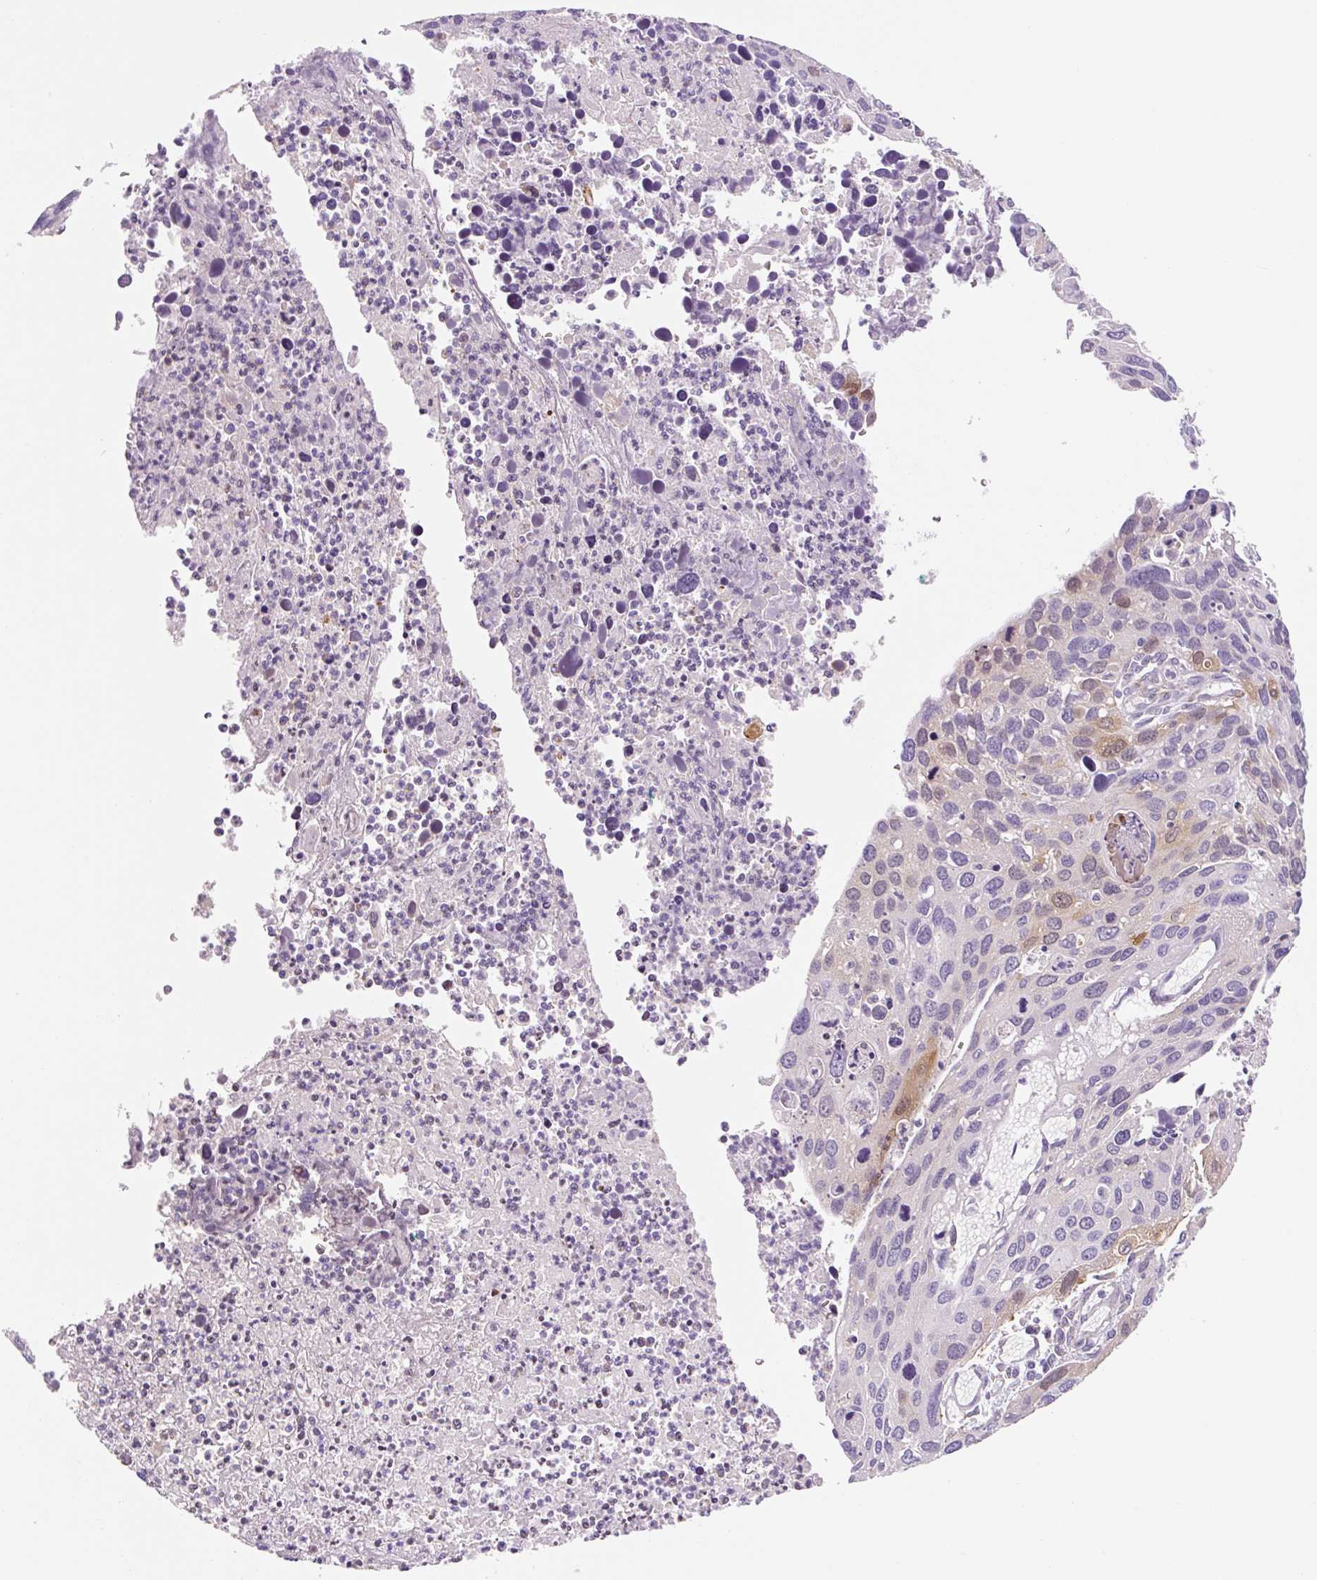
{"staining": {"intensity": "moderate", "quantity": "<25%", "location": "cytoplasmic/membranous"}, "tissue": "cervical cancer", "cell_type": "Tumor cells", "image_type": "cancer", "snomed": [{"axis": "morphology", "description": "Squamous cell carcinoma, NOS"}, {"axis": "topography", "description": "Cervix"}], "caption": "IHC of human cervical cancer demonstrates low levels of moderate cytoplasmic/membranous positivity in about <25% of tumor cells. (IHC, brightfield microscopy, high magnification).", "gene": "FABP5", "patient": {"sex": "female", "age": 55}}